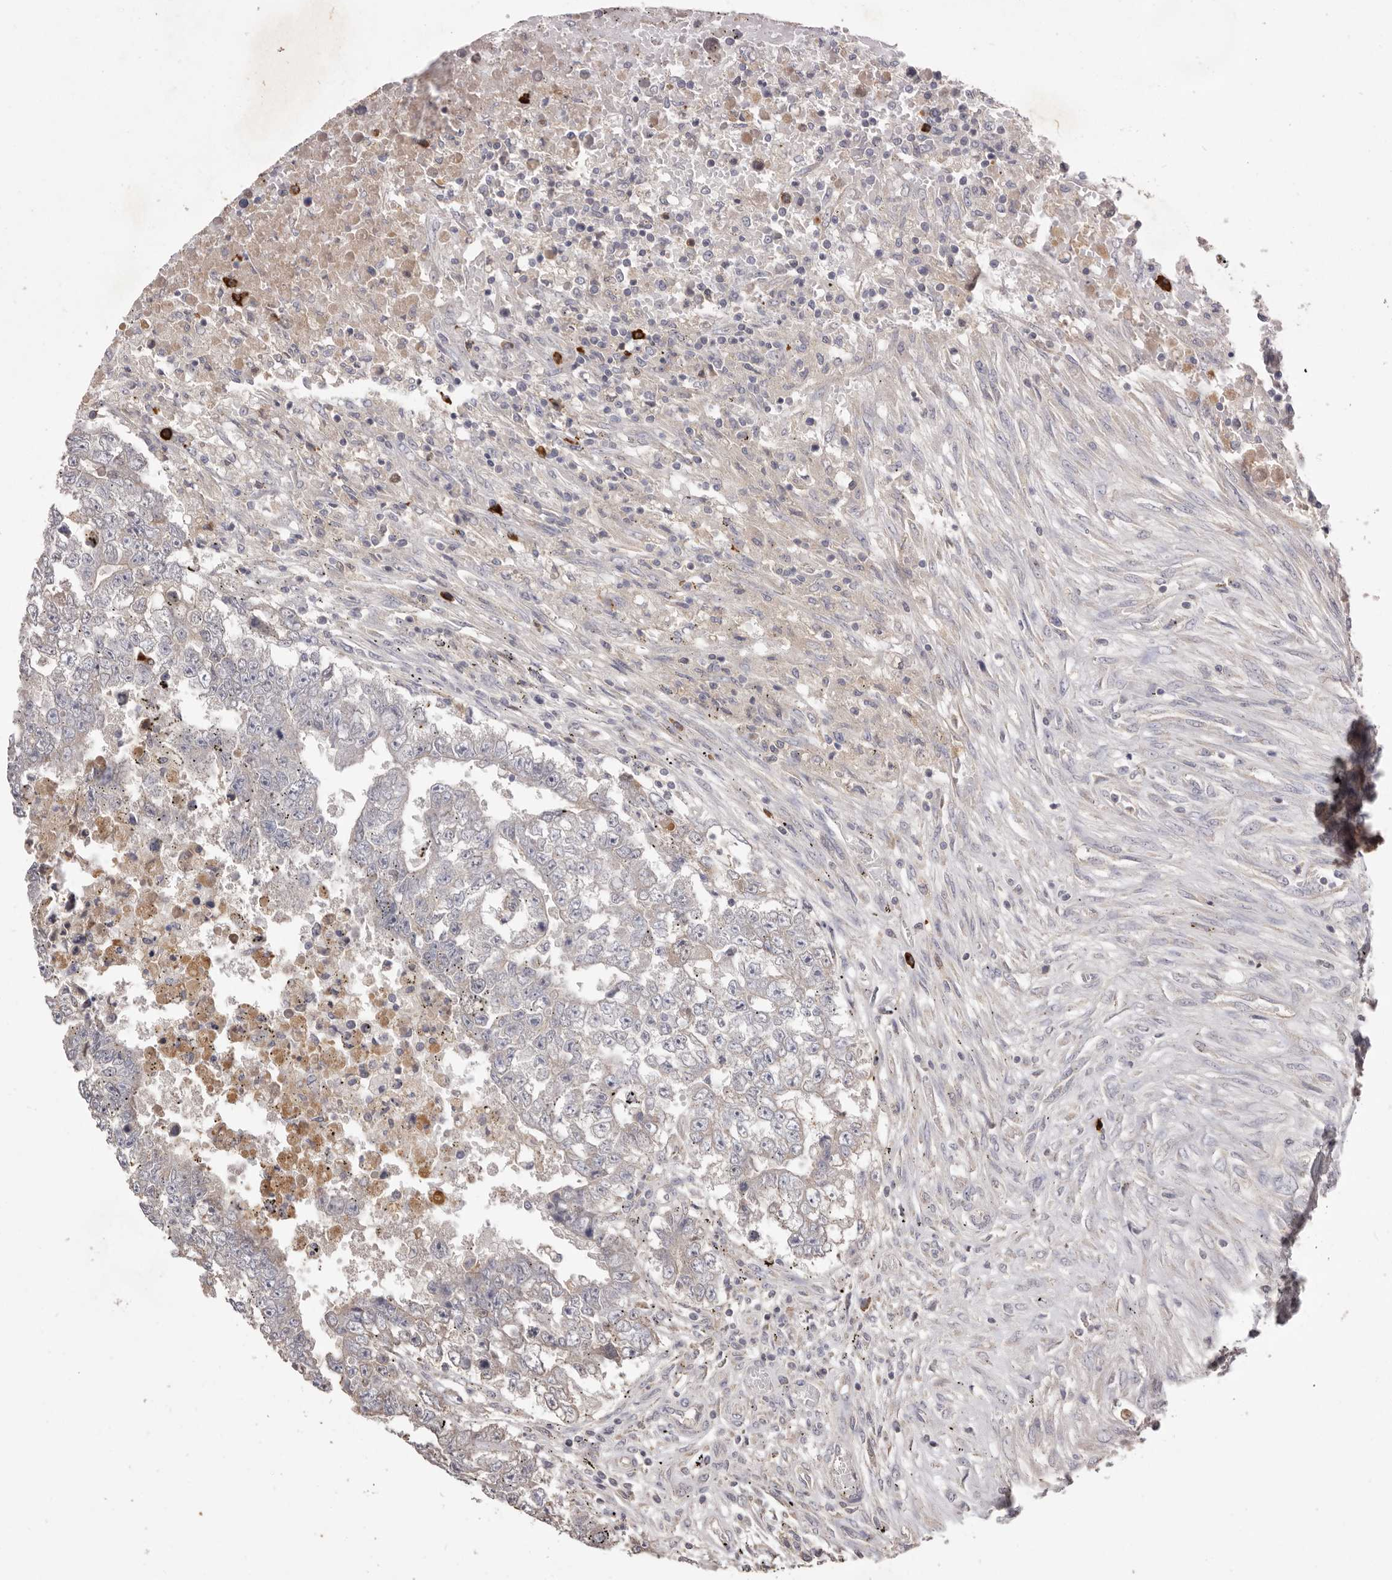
{"staining": {"intensity": "weak", "quantity": "<25%", "location": "cytoplasmic/membranous"}, "tissue": "testis cancer", "cell_type": "Tumor cells", "image_type": "cancer", "snomed": [{"axis": "morphology", "description": "Carcinoma, Embryonal, NOS"}, {"axis": "topography", "description": "Testis"}], "caption": "Embryonal carcinoma (testis) stained for a protein using immunohistochemistry displays no expression tumor cells.", "gene": "HCAR2", "patient": {"sex": "male", "age": 25}}